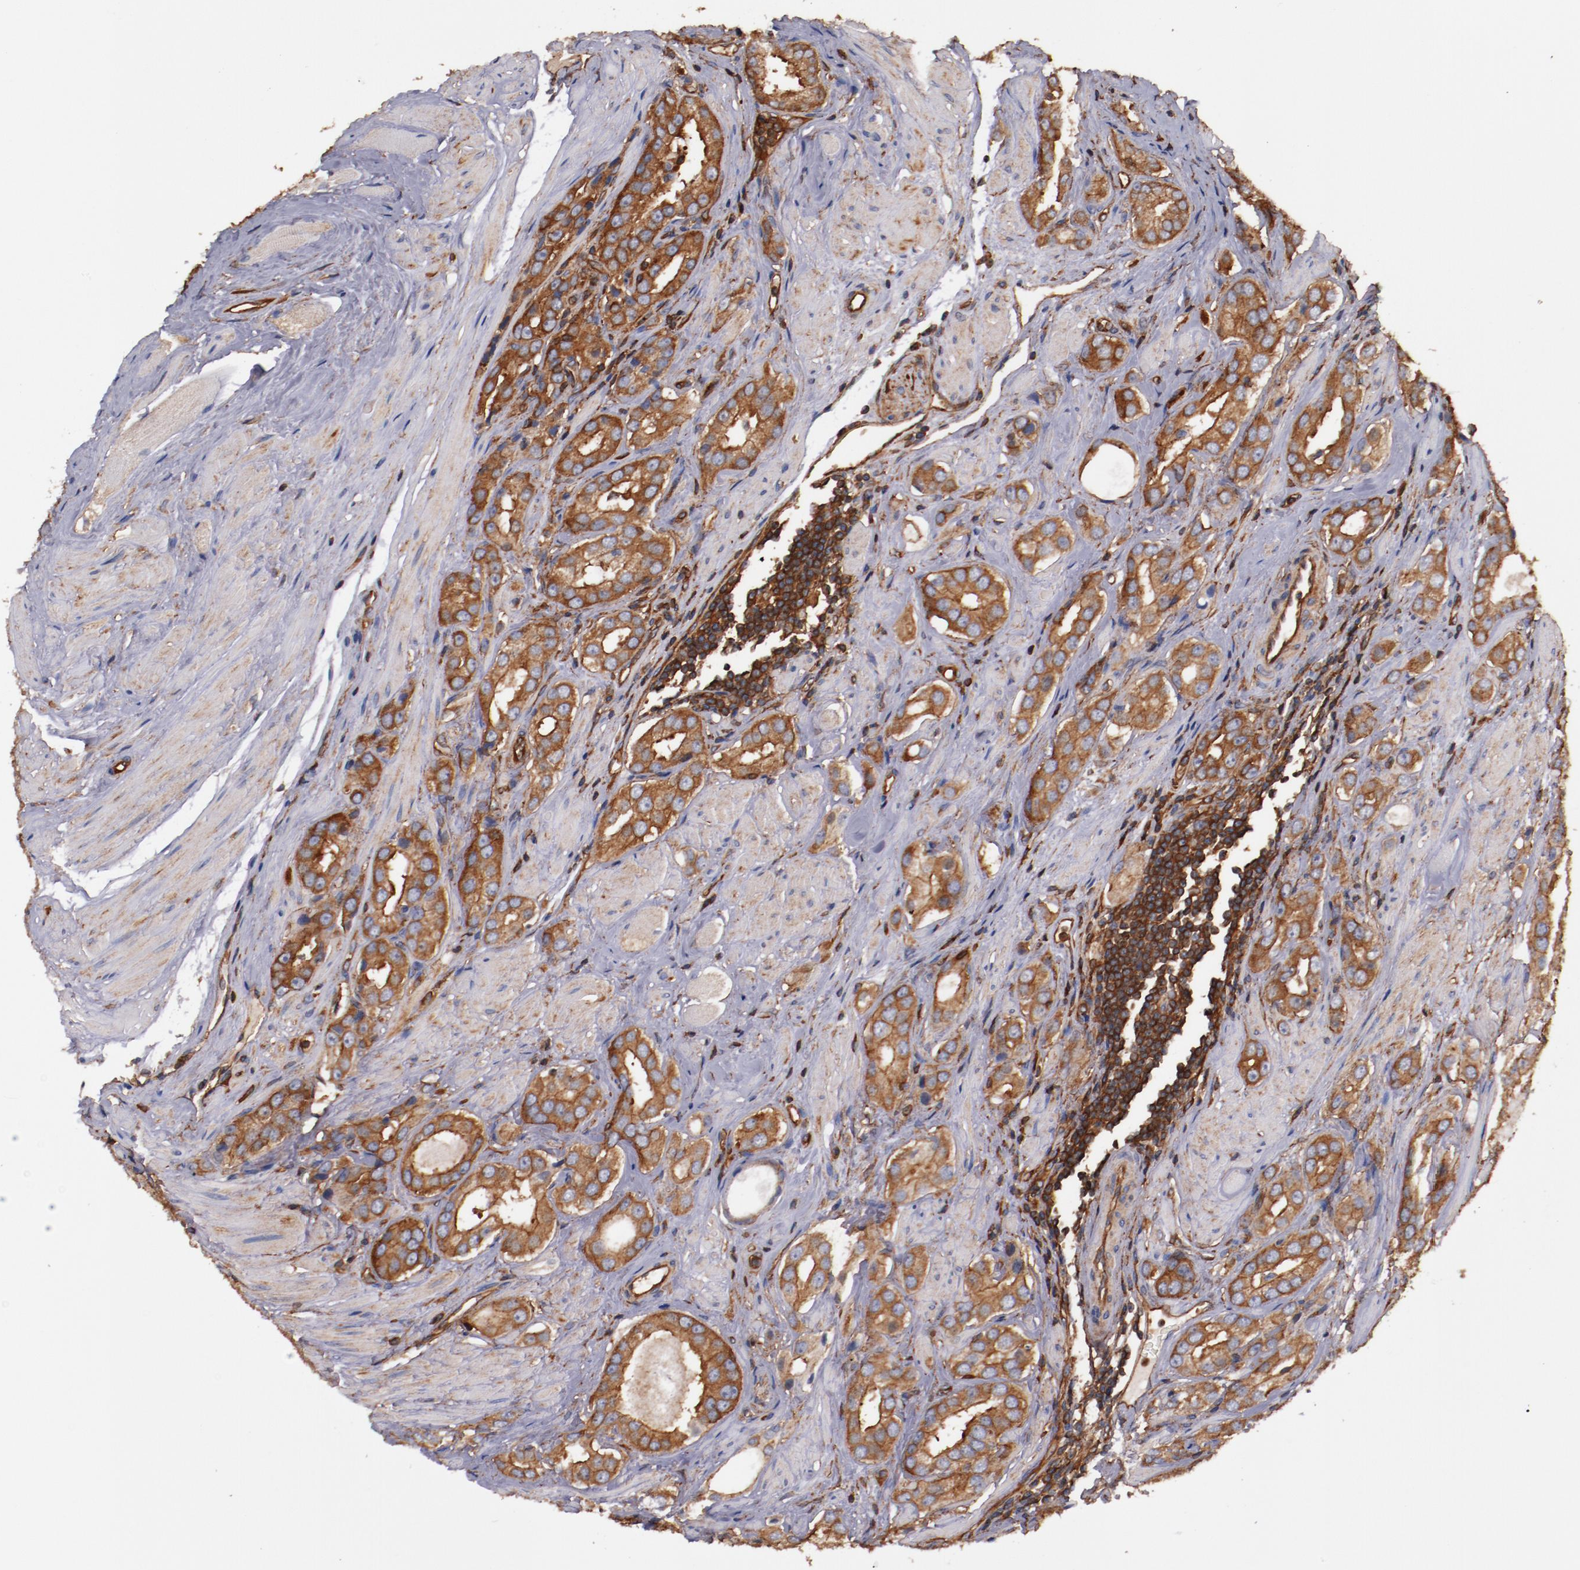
{"staining": {"intensity": "strong", "quantity": ">75%", "location": "cytoplasmic/membranous"}, "tissue": "prostate cancer", "cell_type": "Tumor cells", "image_type": "cancer", "snomed": [{"axis": "morphology", "description": "Adenocarcinoma, Medium grade"}, {"axis": "topography", "description": "Prostate"}], "caption": "IHC histopathology image of neoplastic tissue: human prostate cancer (medium-grade adenocarcinoma) stained using immunohistochemistry (IHC) reveals high levels of strong protein expression localized specifically in the cytoplasmic/membranous of tumor cells, appearing as a cytoplasmic/membranous brown color.", "gene": "TMOD3", "patient": {"sex": "male", "age": 53}}